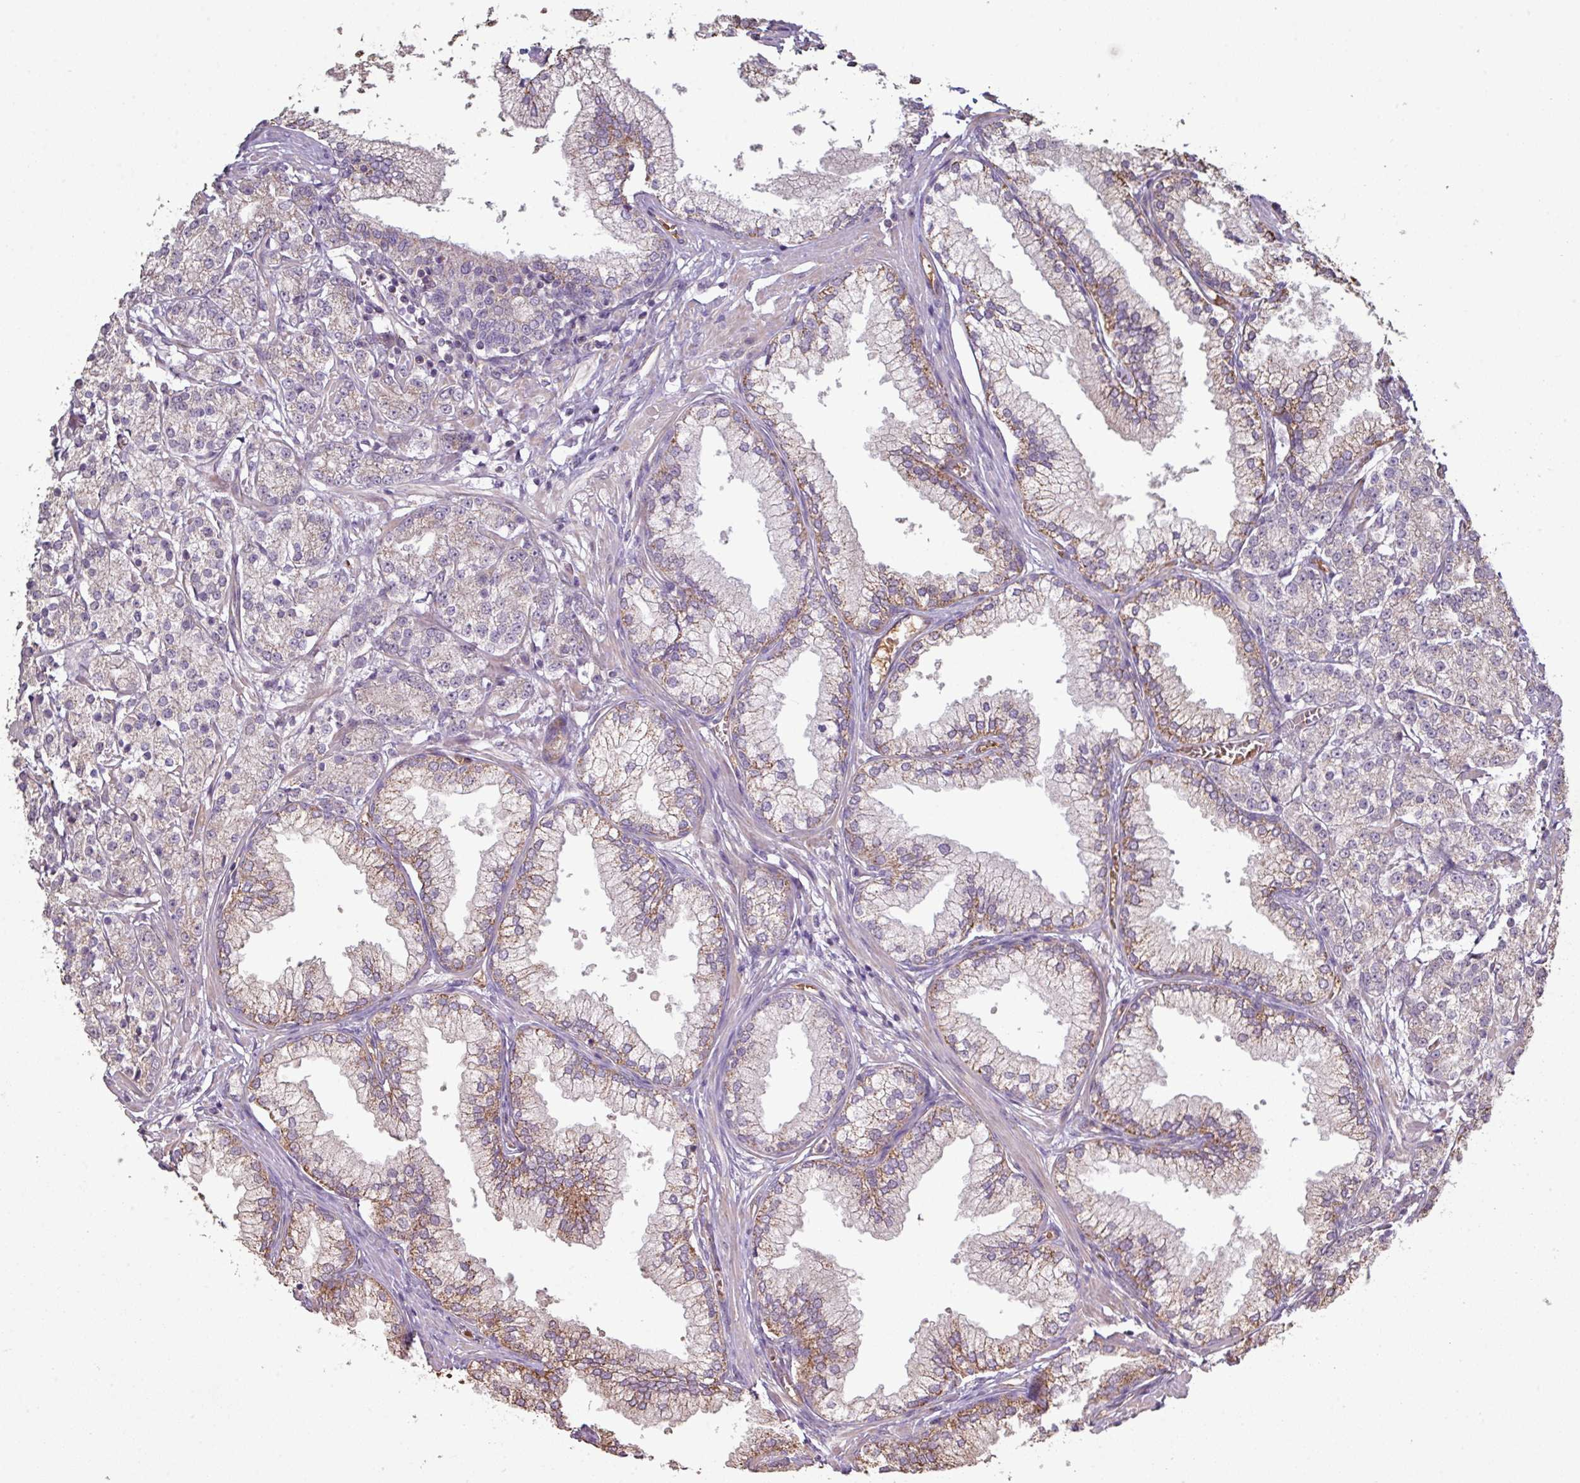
{"staining": {"intensity": "weak", "quantity": "<25%", "location": "cytoplasmic/membranous"}, "tissue": "prostate cancer", "cell_type": "Tumor cells", "image_type": "cancer", "snomed": [{"axis": "morphology", "description": "Adenocarcinoma, High grade"}, {"axis": "topography", "description": "Prostate"}], "caption": "This photomicrograph is of prostate cancer stained with immunohistochemistry (IHC) to label a protein in brown with the nuclei are counter-stained blue. There is no positivity in tumor cells.", "gene": "NHSL2", "patient": {"sex": "male", "age": 69}}